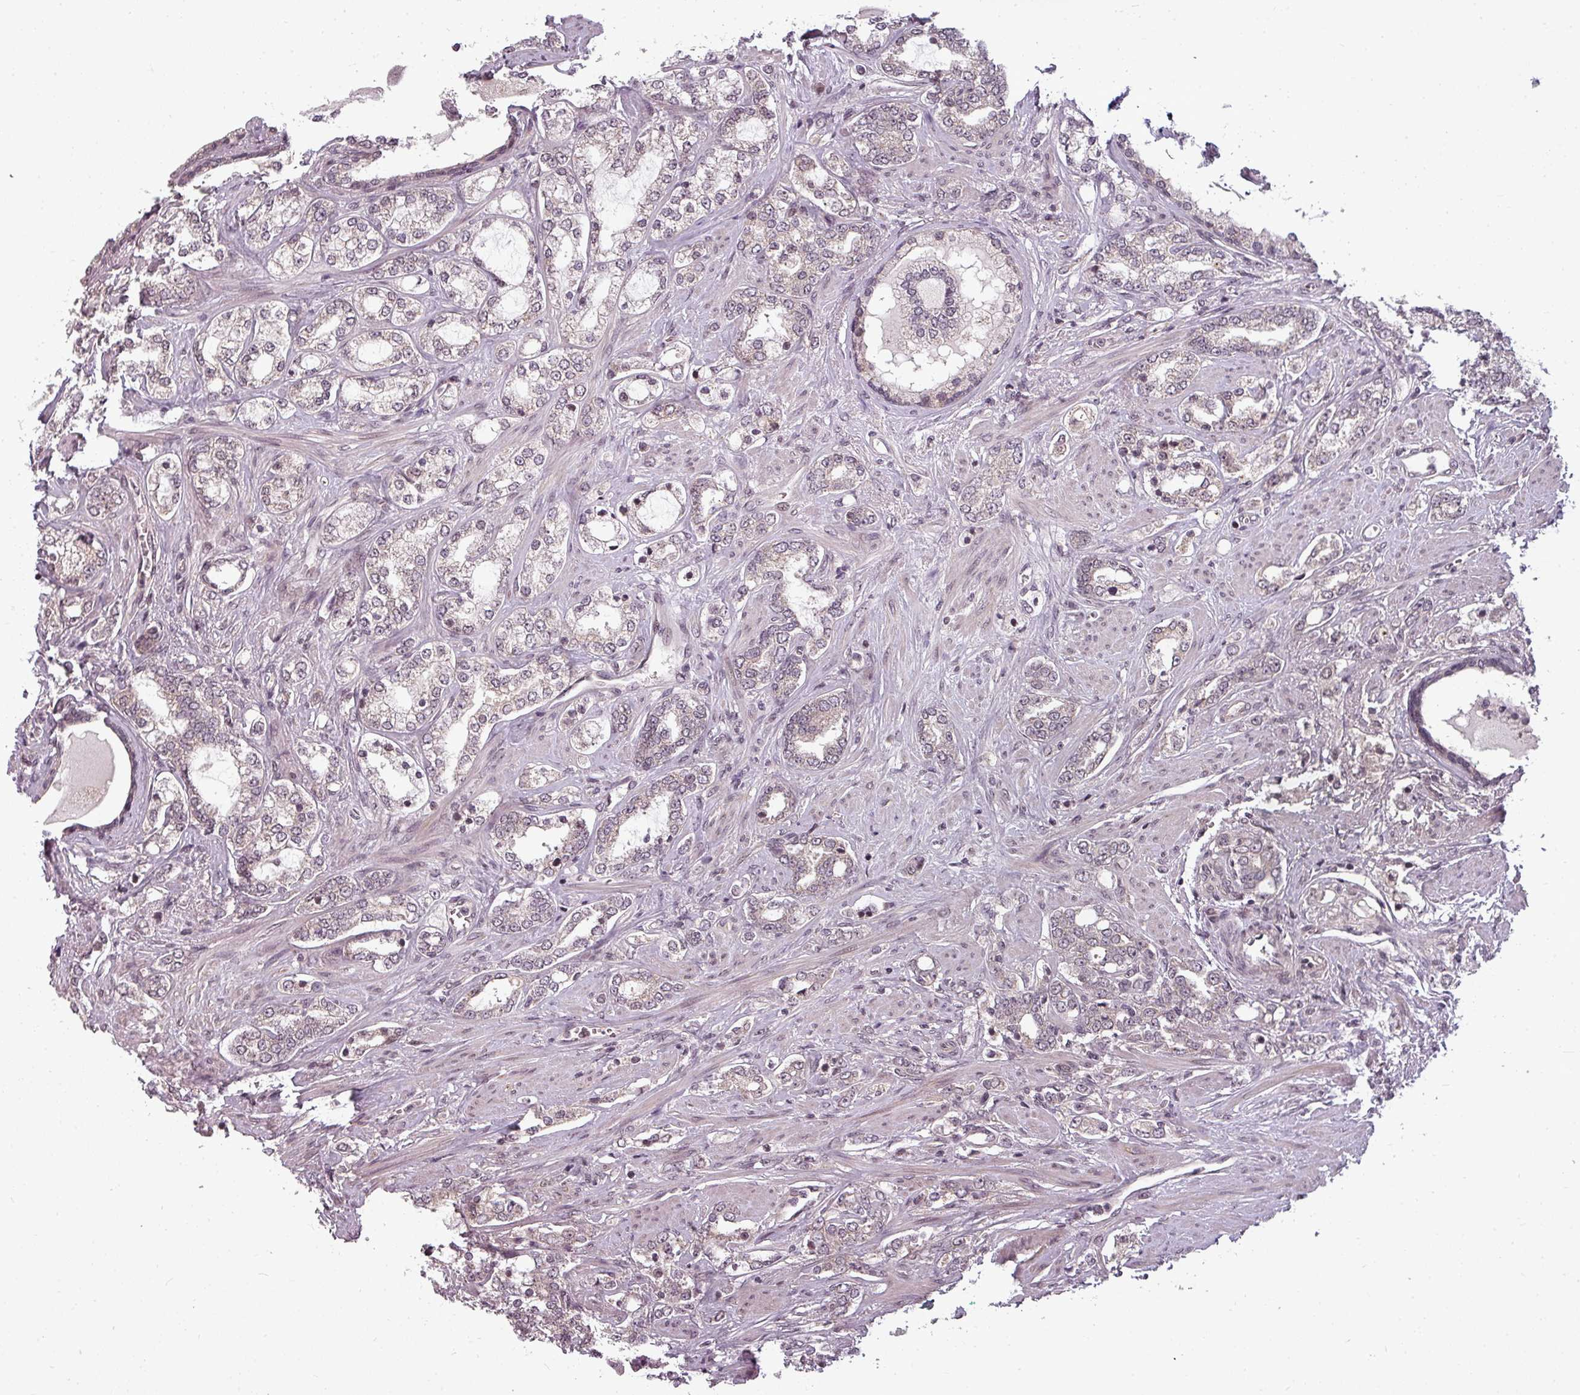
{"staining": {"intensity": "negative", "quantity": "none", "location": "none"}, "tissue": "prostate cancer", "cell_type": "Tumor cells", "image_type": "cancer", "snomed": [{"axis": "morphology", "description": "Adenocarcinoma, High grade"}, {"axis": "topography", "description": "Prostate"}], "caption": "The photomicrograph shows no staining of tumor cells in high-grade adenocarcinoma (prostate).", "gene": "CLIC1", "patient": {"sex": "male", "age": 64}}